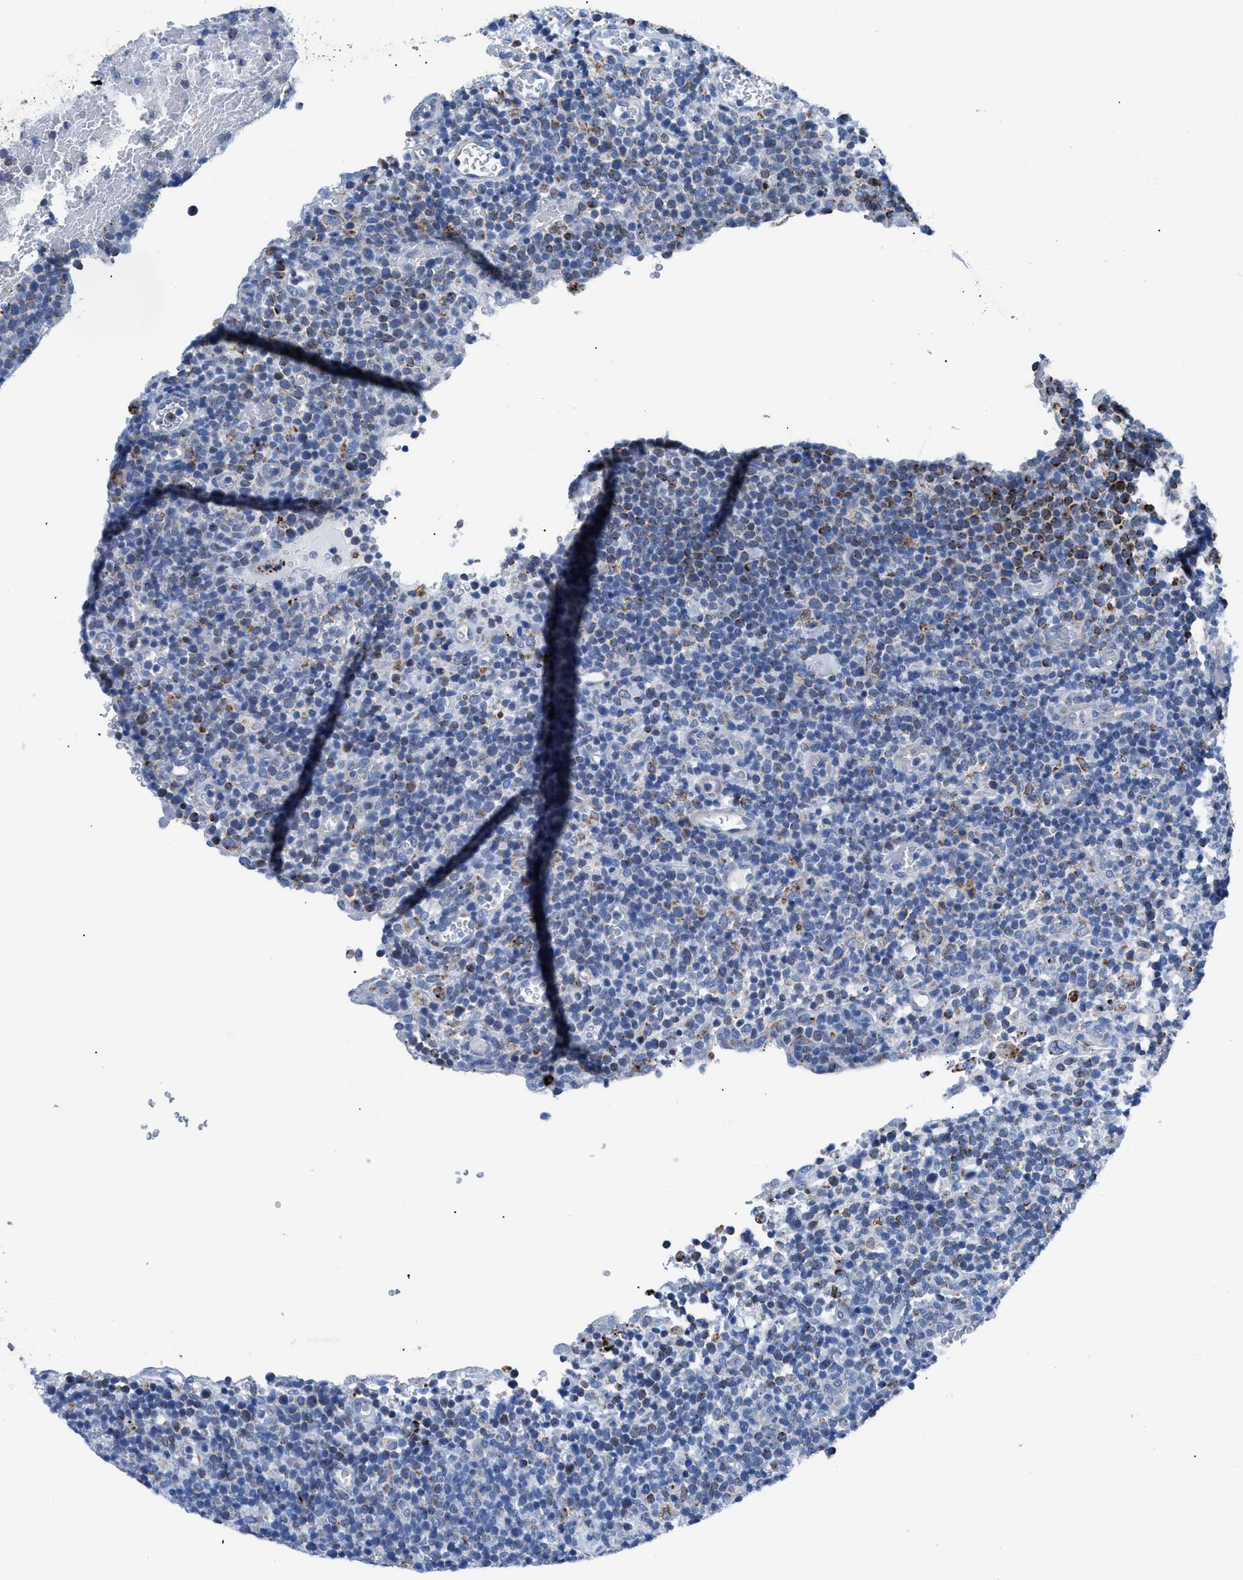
{"staining": {"intensity": "moderate", "quantity": "<25%", "location": "cytoplasmic/membranous"}, "tissue": "lymphoma", "cell_type": "Tumor cells", "image_type": "cancer", "snomed": [{"axis": "morphology", "description": "Malignant lymphoma, non-Hodgkin's type, High grade"}, {"axis": "topography", "description": "Lymph node"}], "caption": "A histopathology image showing moderate cytoplasmic/membranous positivity in about <25% of tumor cells in malignant lymphoma, non-Hodgkin's type (high-grade), as visualized by brown immunohistochemical staining.", "gene": "ZDHHC3", "patient": {"sex": "male", "age": 61}}